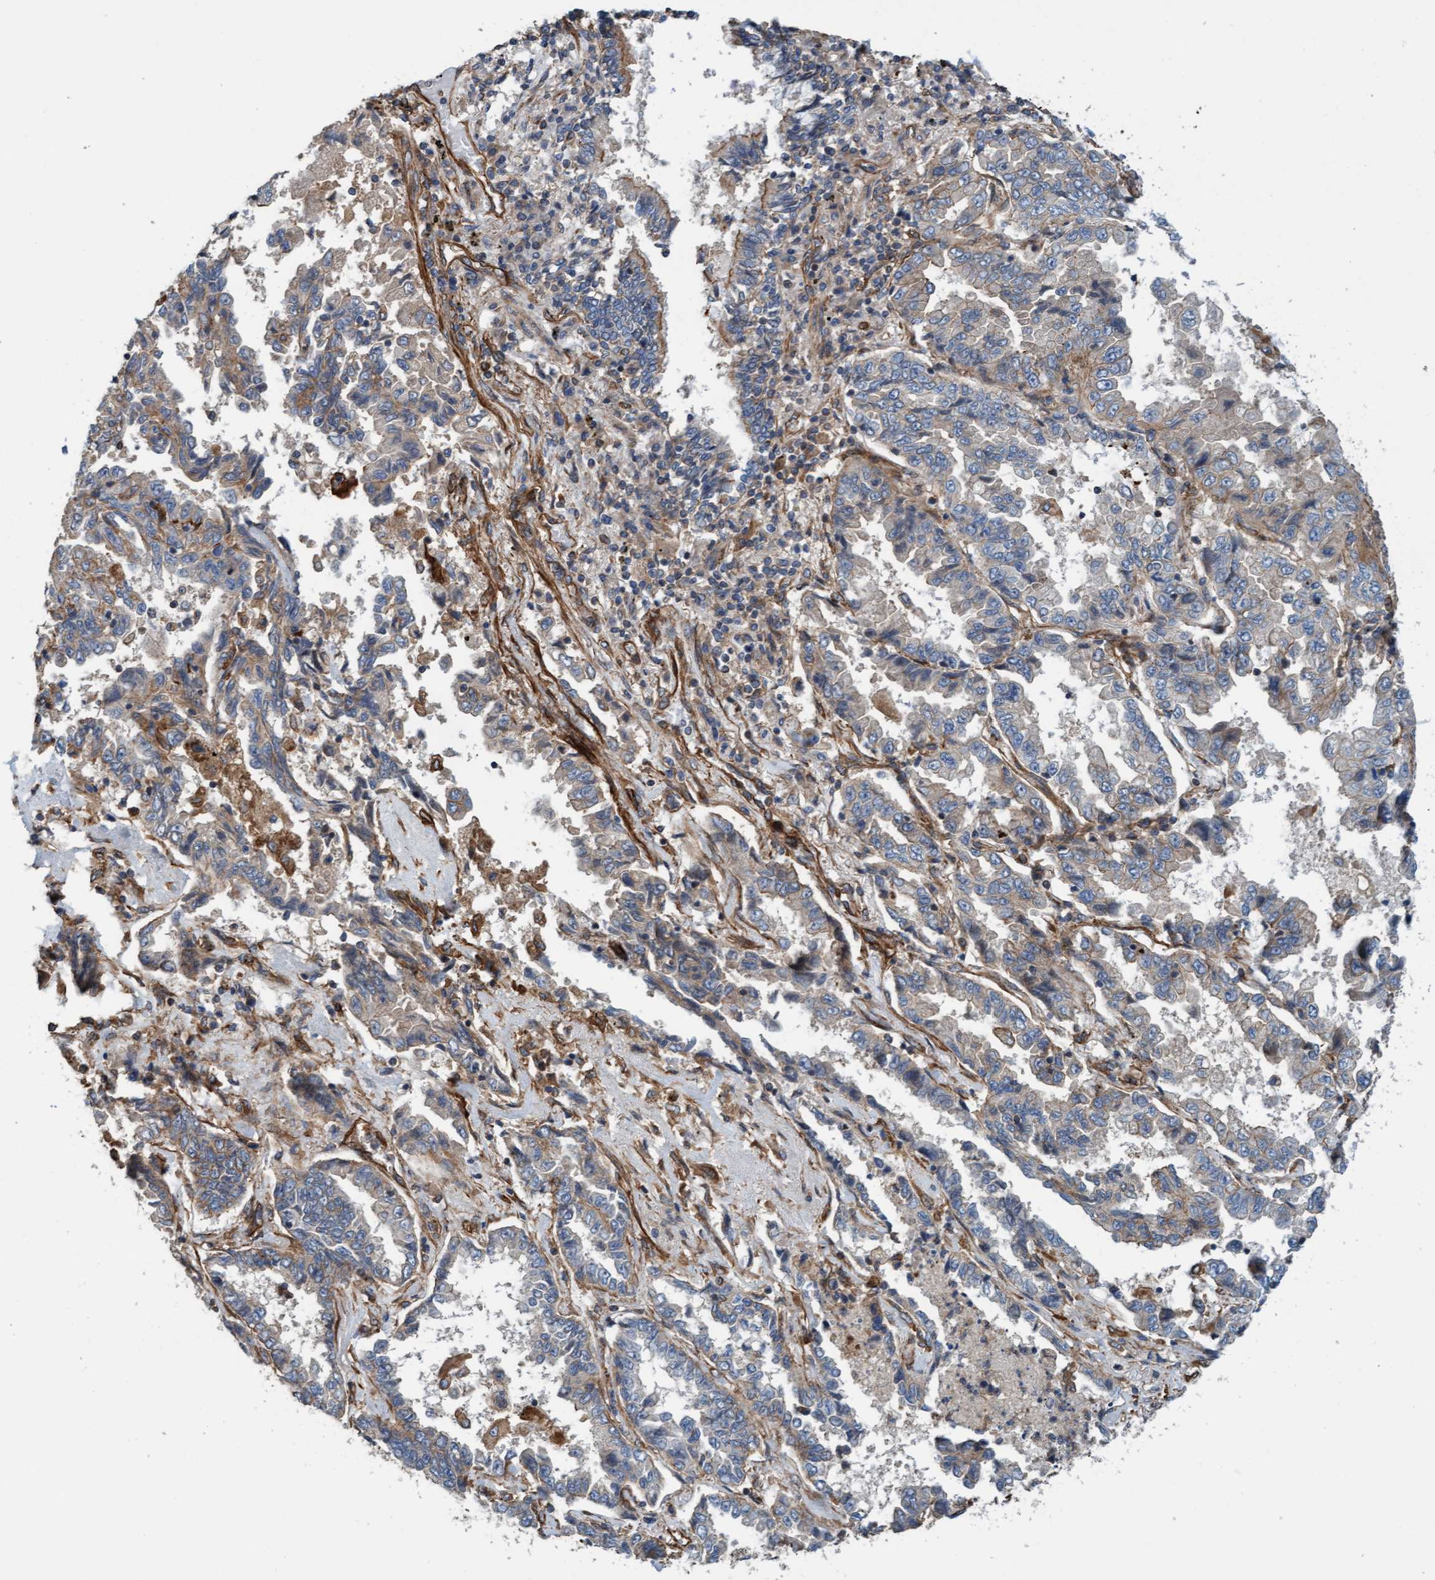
{"staining": {"intensity": "weak", "quantity": "<25%", "location": "cytoplasmic/membranous"}, "tissue": "lung cancer", "cell_type": "Tumor cells", "image_type": "cancer", "snomed": [{"axis": "morphology", "description": "Adenocarcinoma, NOS"}, {"axis": "topography", "description": "Lung"}], "caption": "Lung cancer was stained to show a protein in brown. There is no significant expression in tumor cells.", "gene": "STXBP4", "patient": {"sex": "female", "age": 51}}